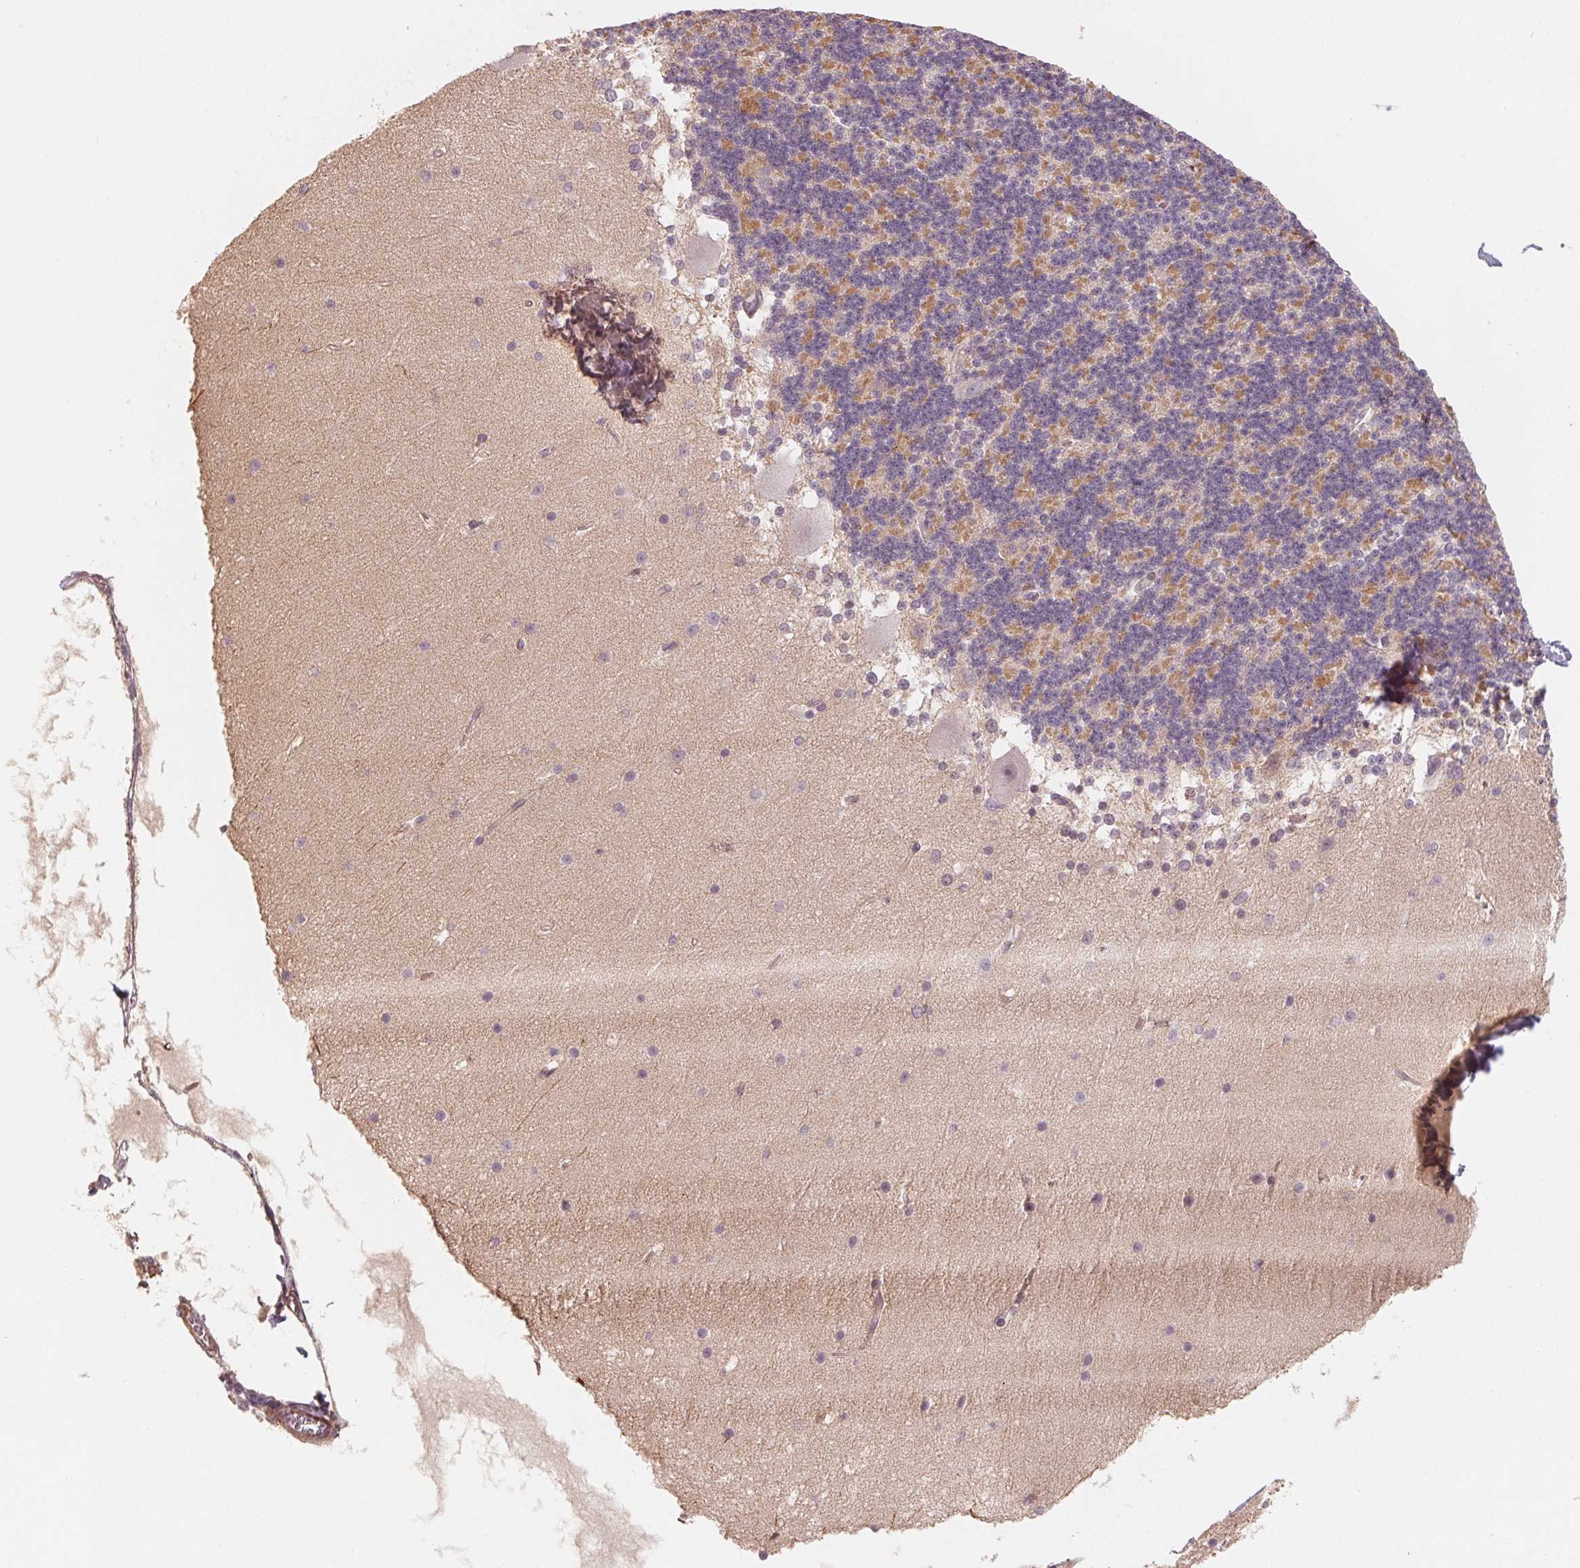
{"staining": {"intensity": "moderate", "quantity": "25%-75%", "location": "cytoplasmic/membranous"}, "tissue": "cerebellum", "cell_type": "Cells in granular layer", "image_type": "normal", "snomed": [{"axis": "morphology", "description": "Normal tissue, NOS"}, {"axis": "topography", "description": "Cerebellum"}], "caption": "High-magnification brightfield microscopy of normal cerebellum stained with DAB (brown) and counterstained with hematoxylin (blue). cells in granular layer exhibit moderate cytoplasmic/membranous positivity is identified in about25%-75% of cells.", "gene": "CCDC112", "patient": {"sex": "female", "age": 19}}